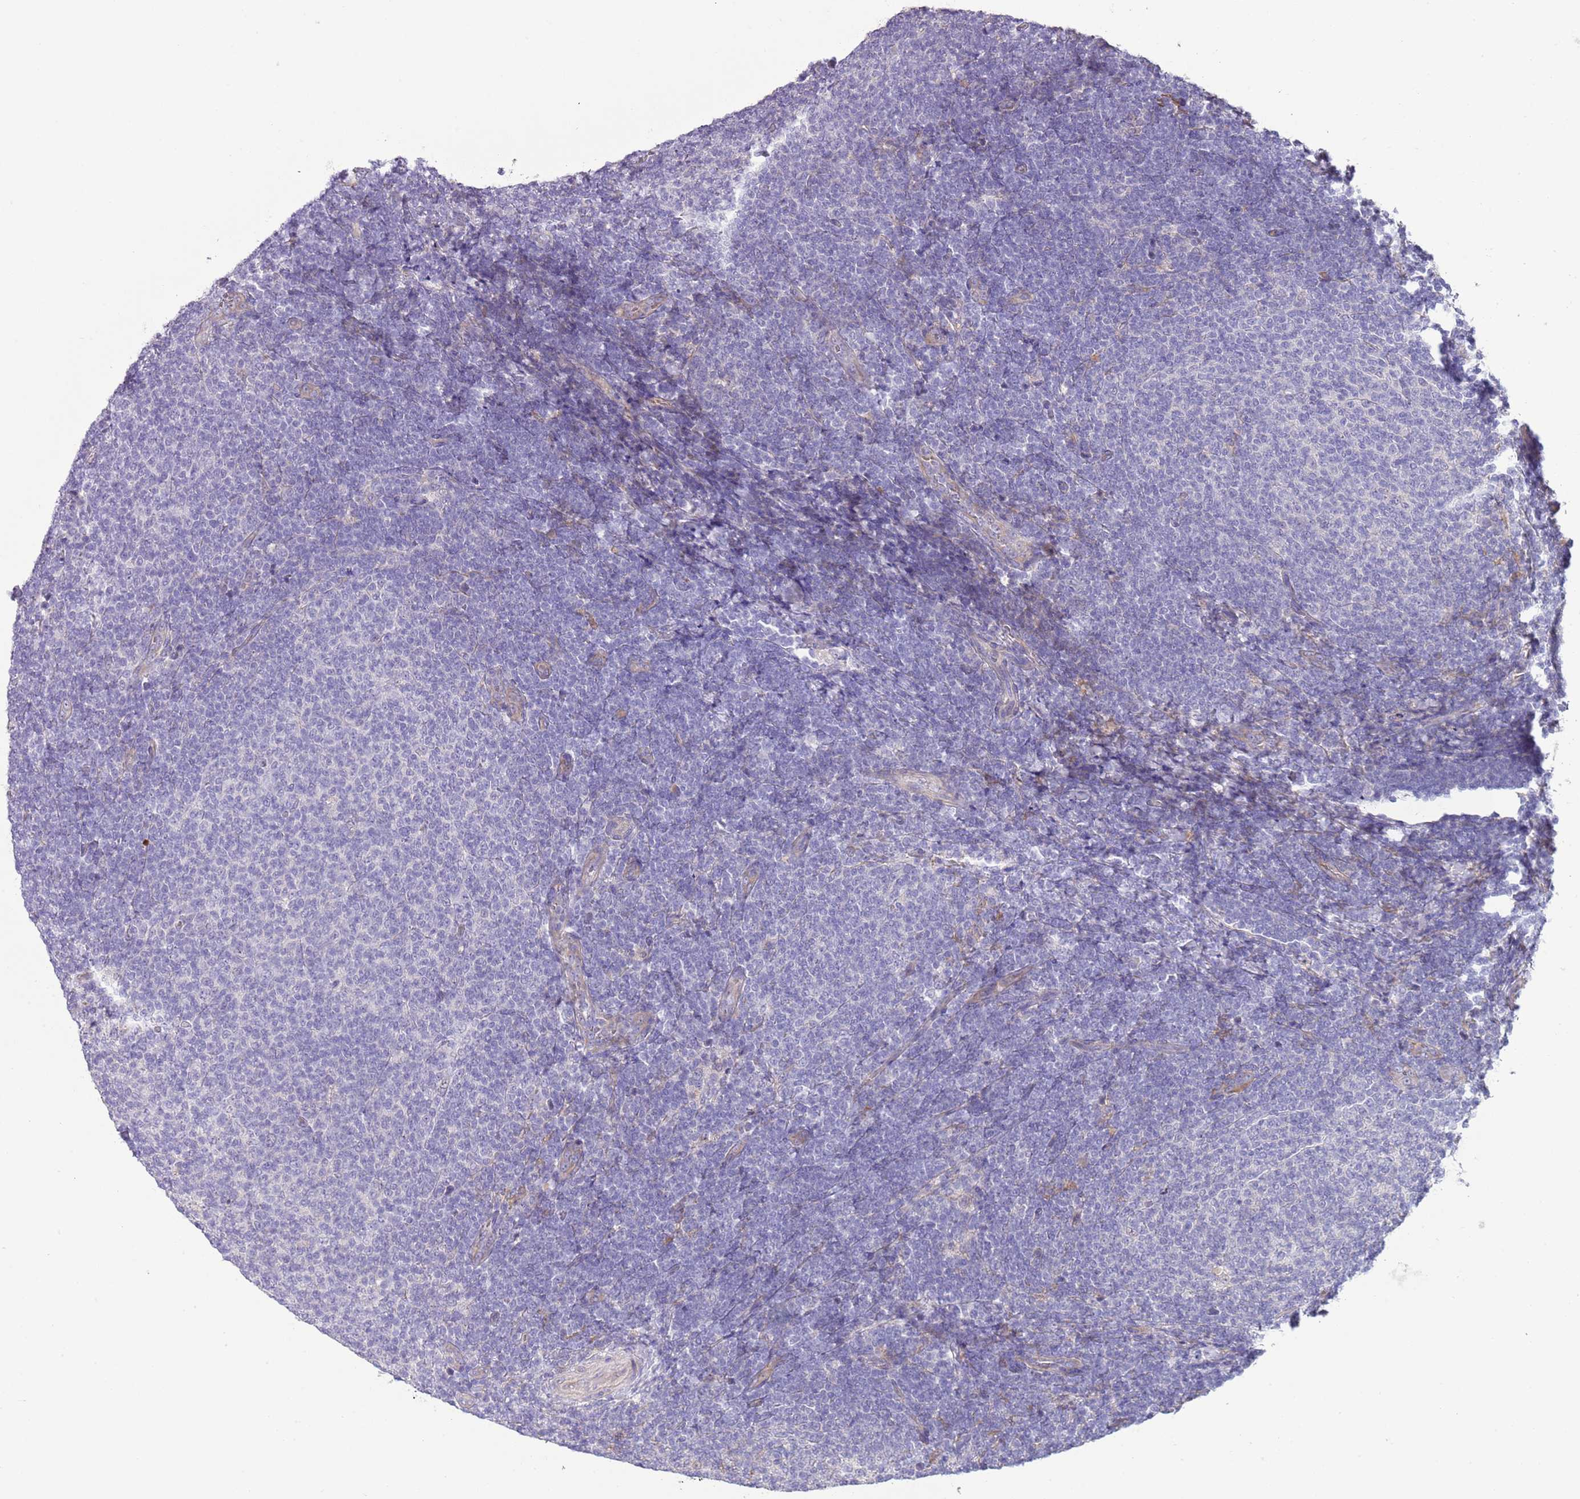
{"staining": {"intensity": "negative", "quantity": "none", "location": "none"}, "tissue": "lymphoma", "cell_type": "Tumor cells", "image_type": "cancer", "snomed": [{"axis": "morphology", "description": "Malignant lymphoma, non-Hodgkin's type, Low grade"}, {"axis": "topography", "description": "Lymph node"}], "caption": "Malignant lymphoma, non-Hodgkin's type (low-grade) was stained to show a protein in brown. There is no significant positivity in tumor cells. (Stains: DAB (3,3'-diaminobenzidine) IHC with hematoxylin counter stain, Microscopy: brightfield microscopy at high magnification).", "gene": "ABHD17C", "patient": {"sex": "male", "age": 66}}